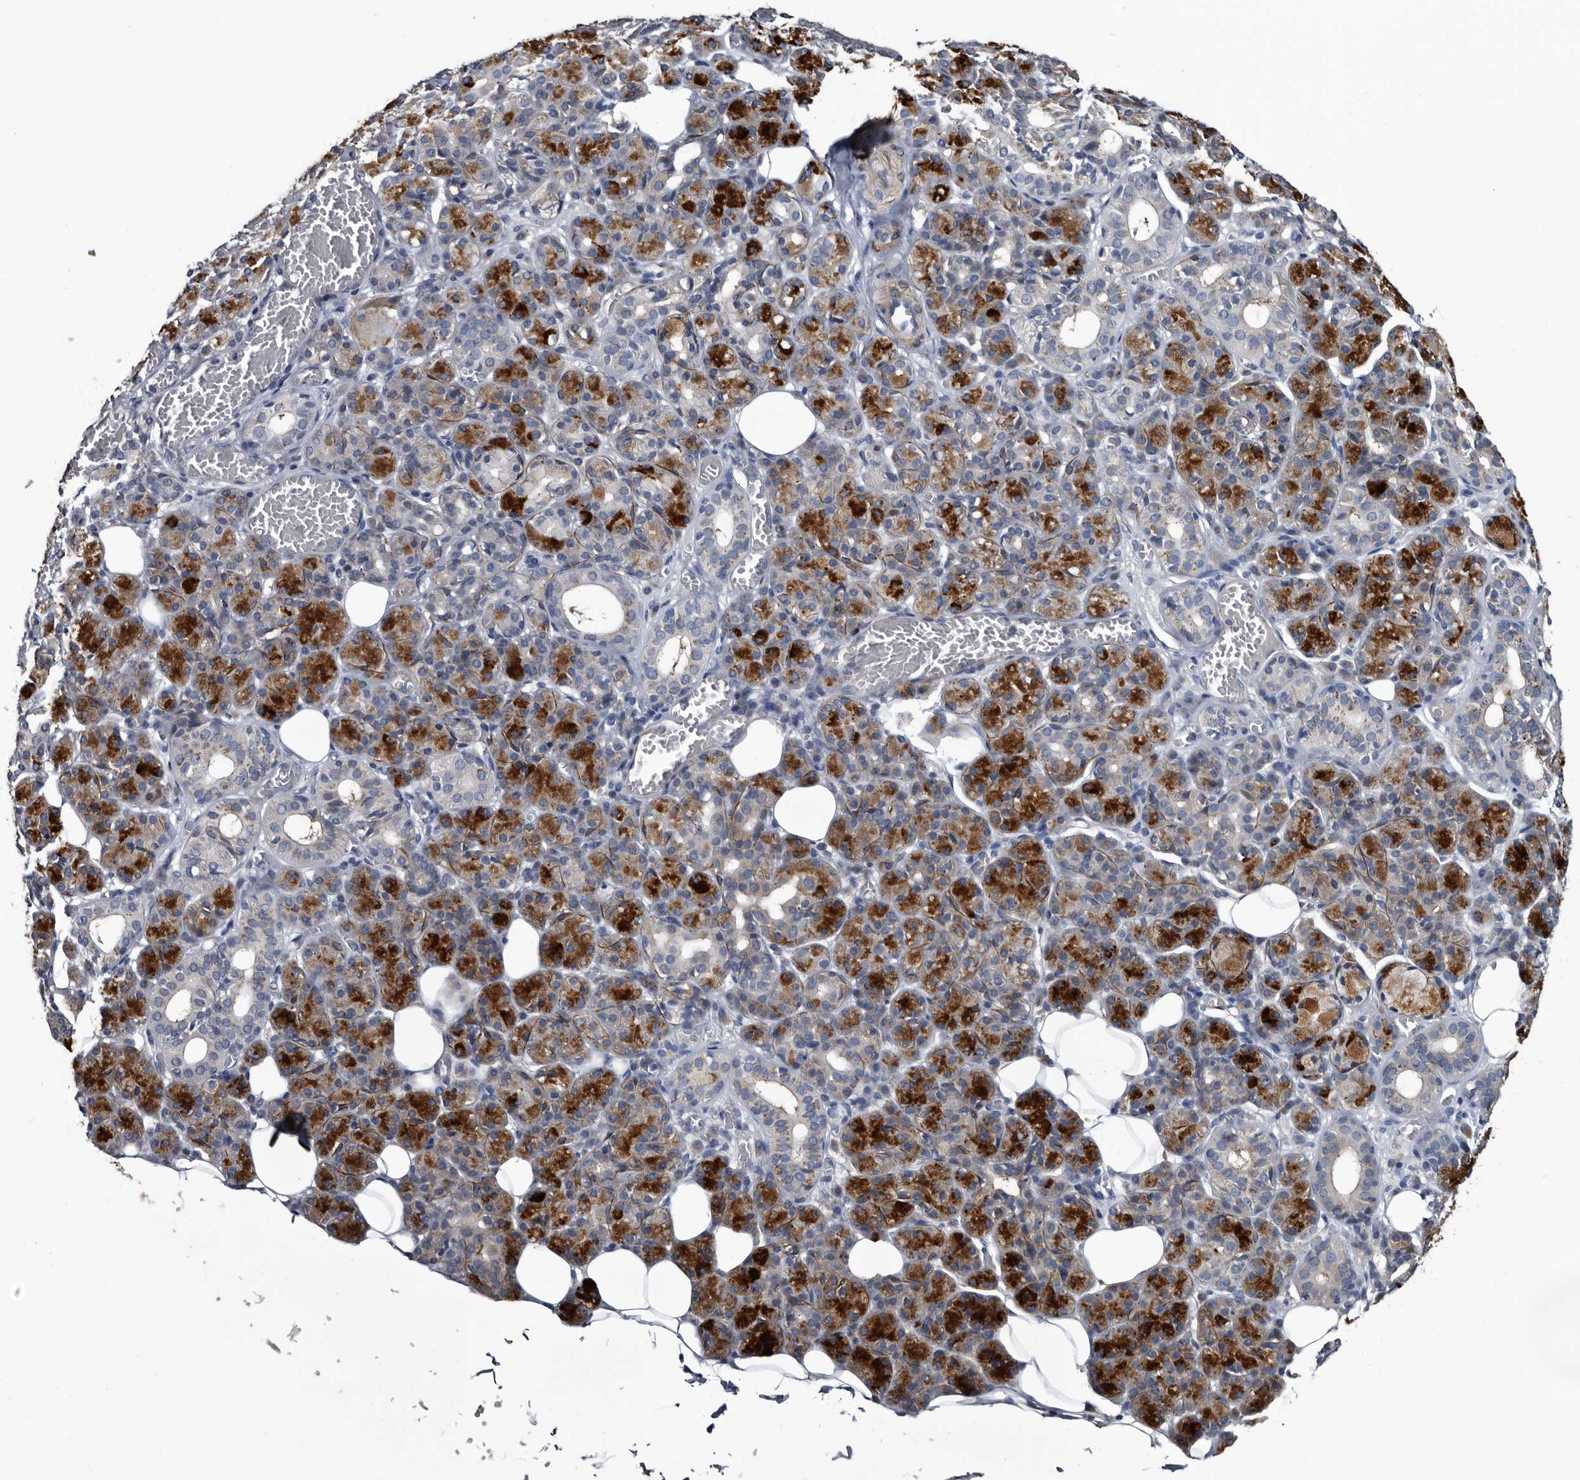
{"staining": {"intensity": "strong", "quantity": "25%-75%", "location": "cytoplasmic/membranous"}, "tissue": "salivary gland", "cell_type": "Glandular cells", "image_type": "normal", "snomed": [{"axis": "morphology", "description": "Normal tissue, NOS"}, {"axis": "topography", "description": "Salivary gland"}], "caption": "Immunohistochemistry (DAB) staining of benign human salivary gland exhibits strong cytoplasmic/membranous protein expression in approximately 25%-75% of glandular cells.", "gene": "IARS1", "patient": {"sex": "male", "age": 63}}